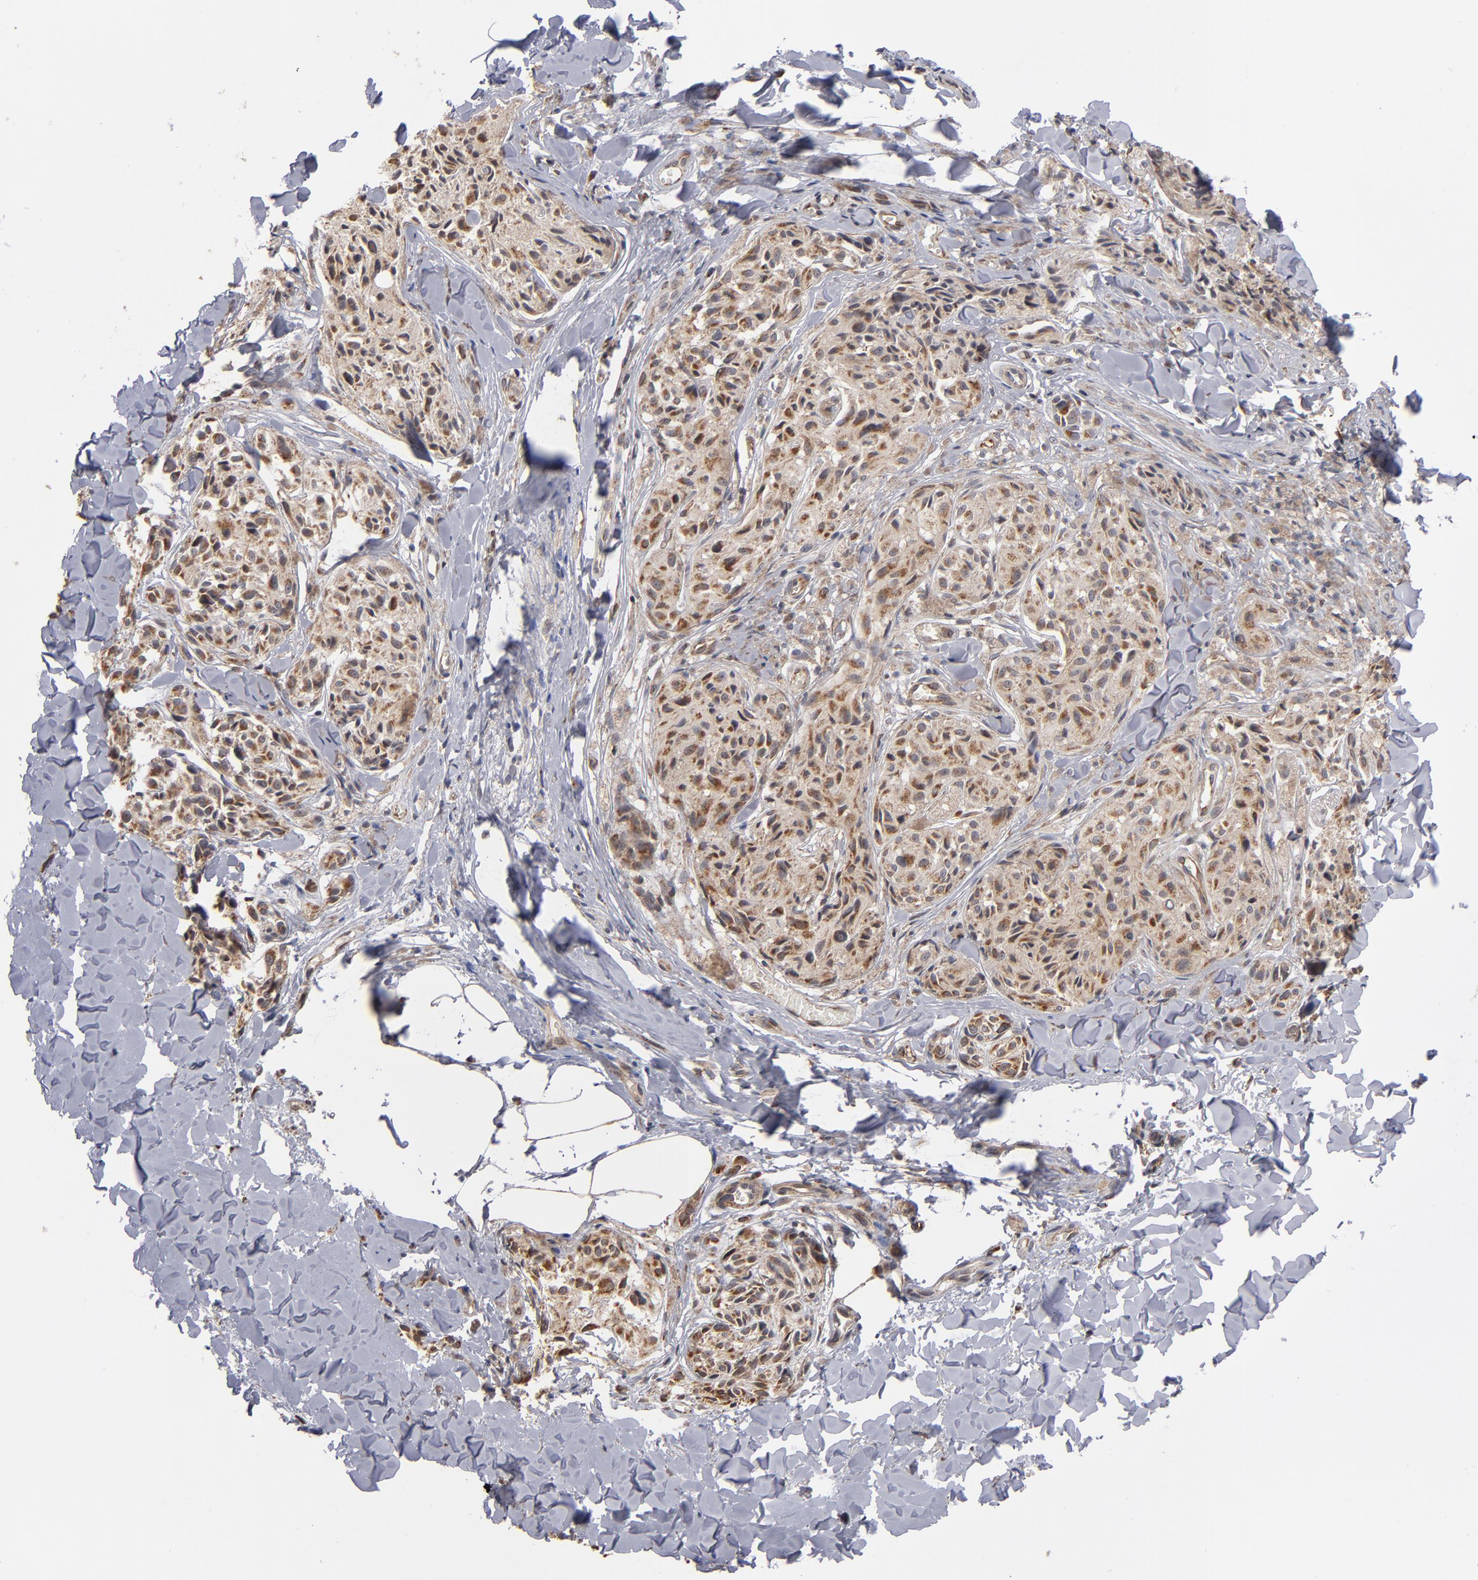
{"staining": {"intensity": "moderate", "quantity": ">75%", "location": "cytoplasmic/membranous"}, "tissue": "melanoma", "cell_type": "Tumor cells", "image_type": "cancer", "snomed": [{"axis": "morphology", "description": "Malignant melanoma, Metastatic site"}, {"axis": "topography", "description": "Skin"}], "caption": "Immunohistochemical staining of melanoma displays moderate cytoplasmic/membranous protein positivity in approximately >75% of tumor cells. The protein of interest is stained brown, and the nuclei are stained in blue (DAB IHC with brightfield microscopy, high magnification).", "gene": "MIPOL1", "patient": {"sex": "female", "age": 66}}